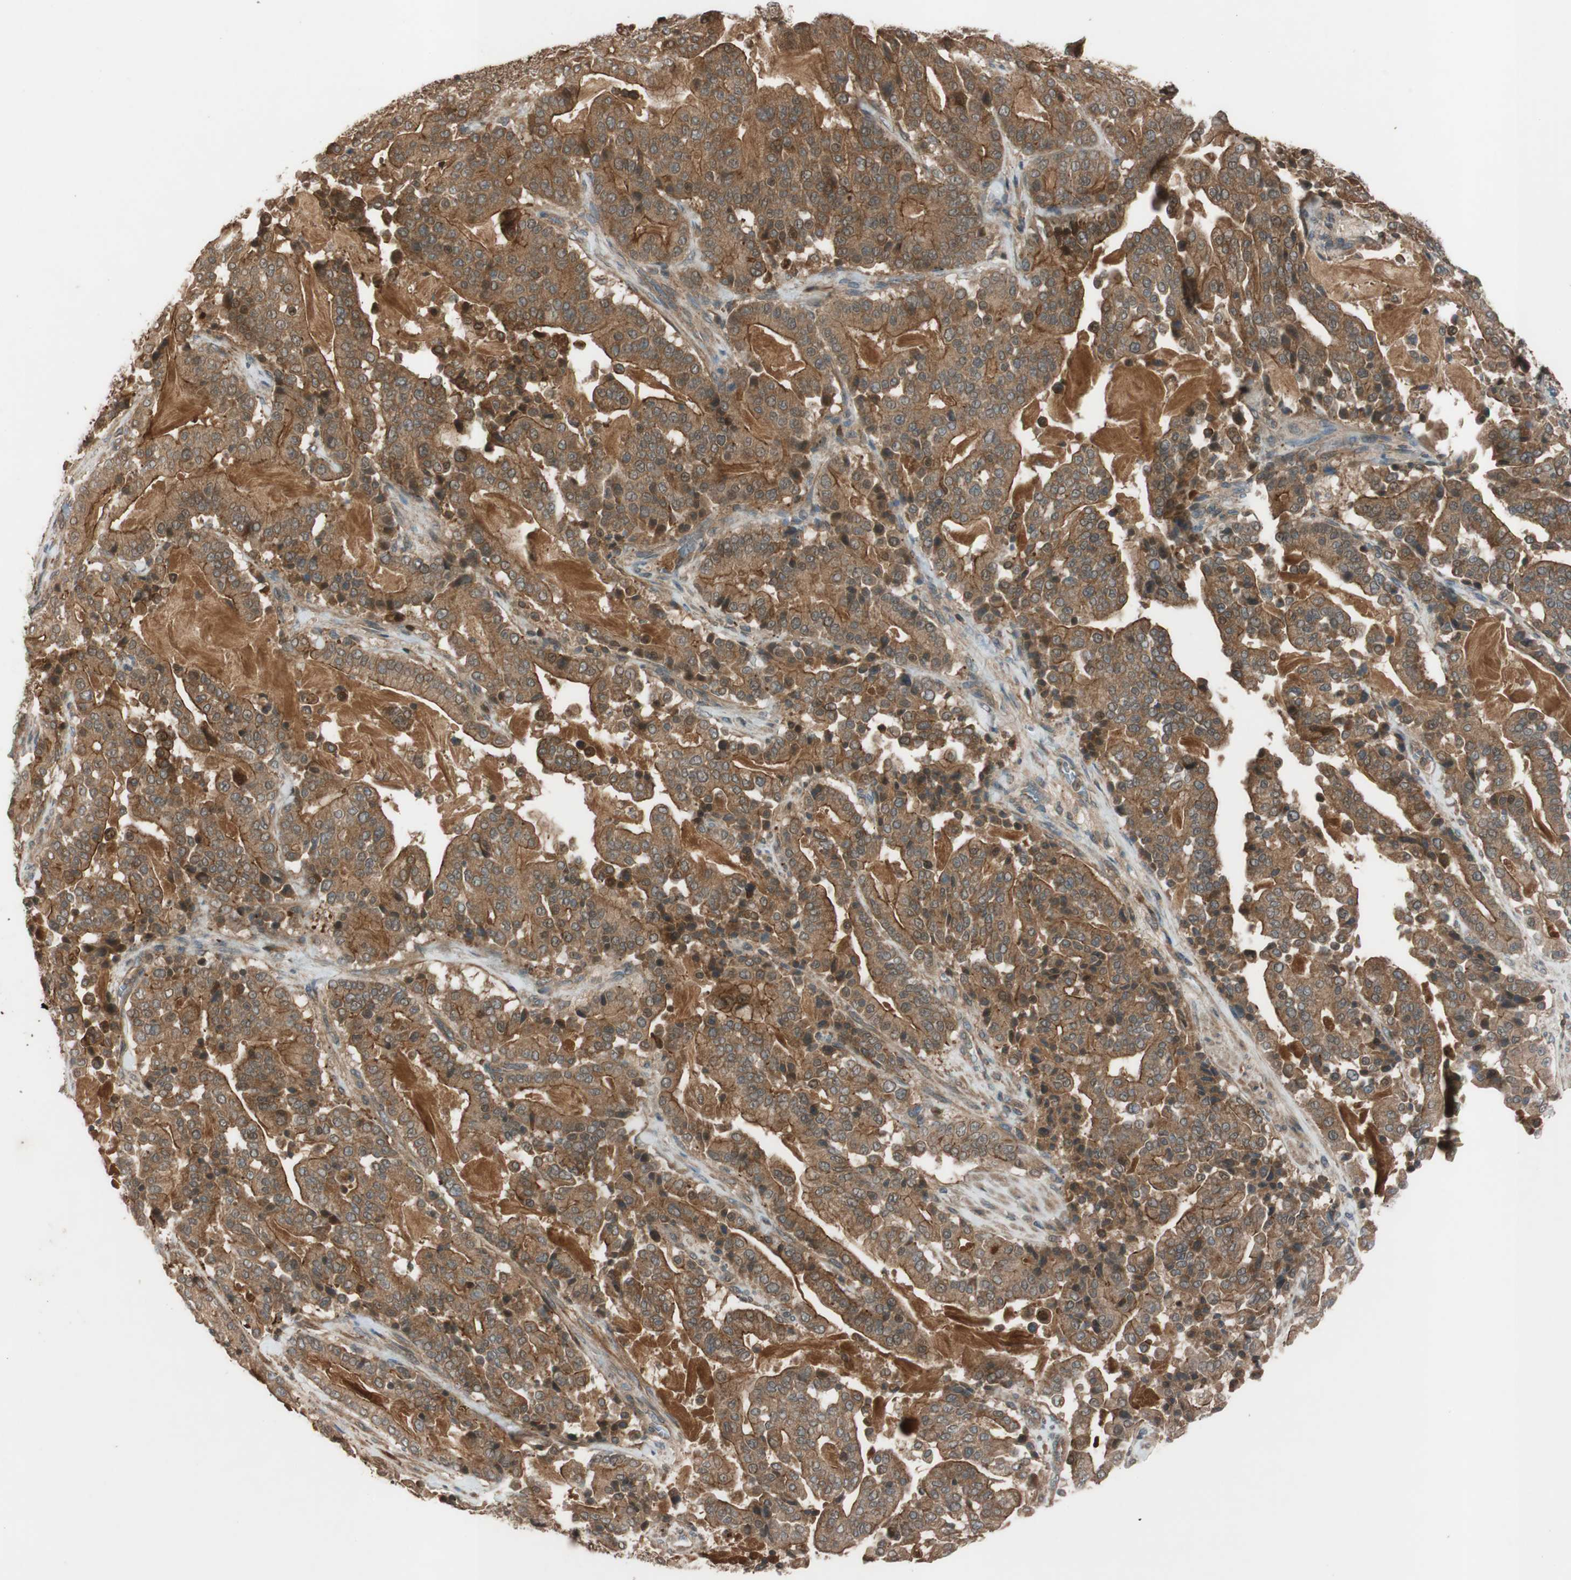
{"staining": {"intensity": "moderate", "quantity": ">75%", "location": "cytoplasmic/membranous"}, "tissue": "pancreatic cancer", "cell_type": "Tumor cells", "image_type": "cancer", "snomed": [{"axis": "morphology", "description": "Adenocarcinoma, NOS"}, {"axis": "topography", "description": "Pancreas"}], "caption": "Protein staining of pancreatic cancer tissue displays moderate cytoplasmic/membranous staining in approximately >75% of tumor cells.", "gene": "EPHA8", "patient": {"sex": "male", "age": 63}}